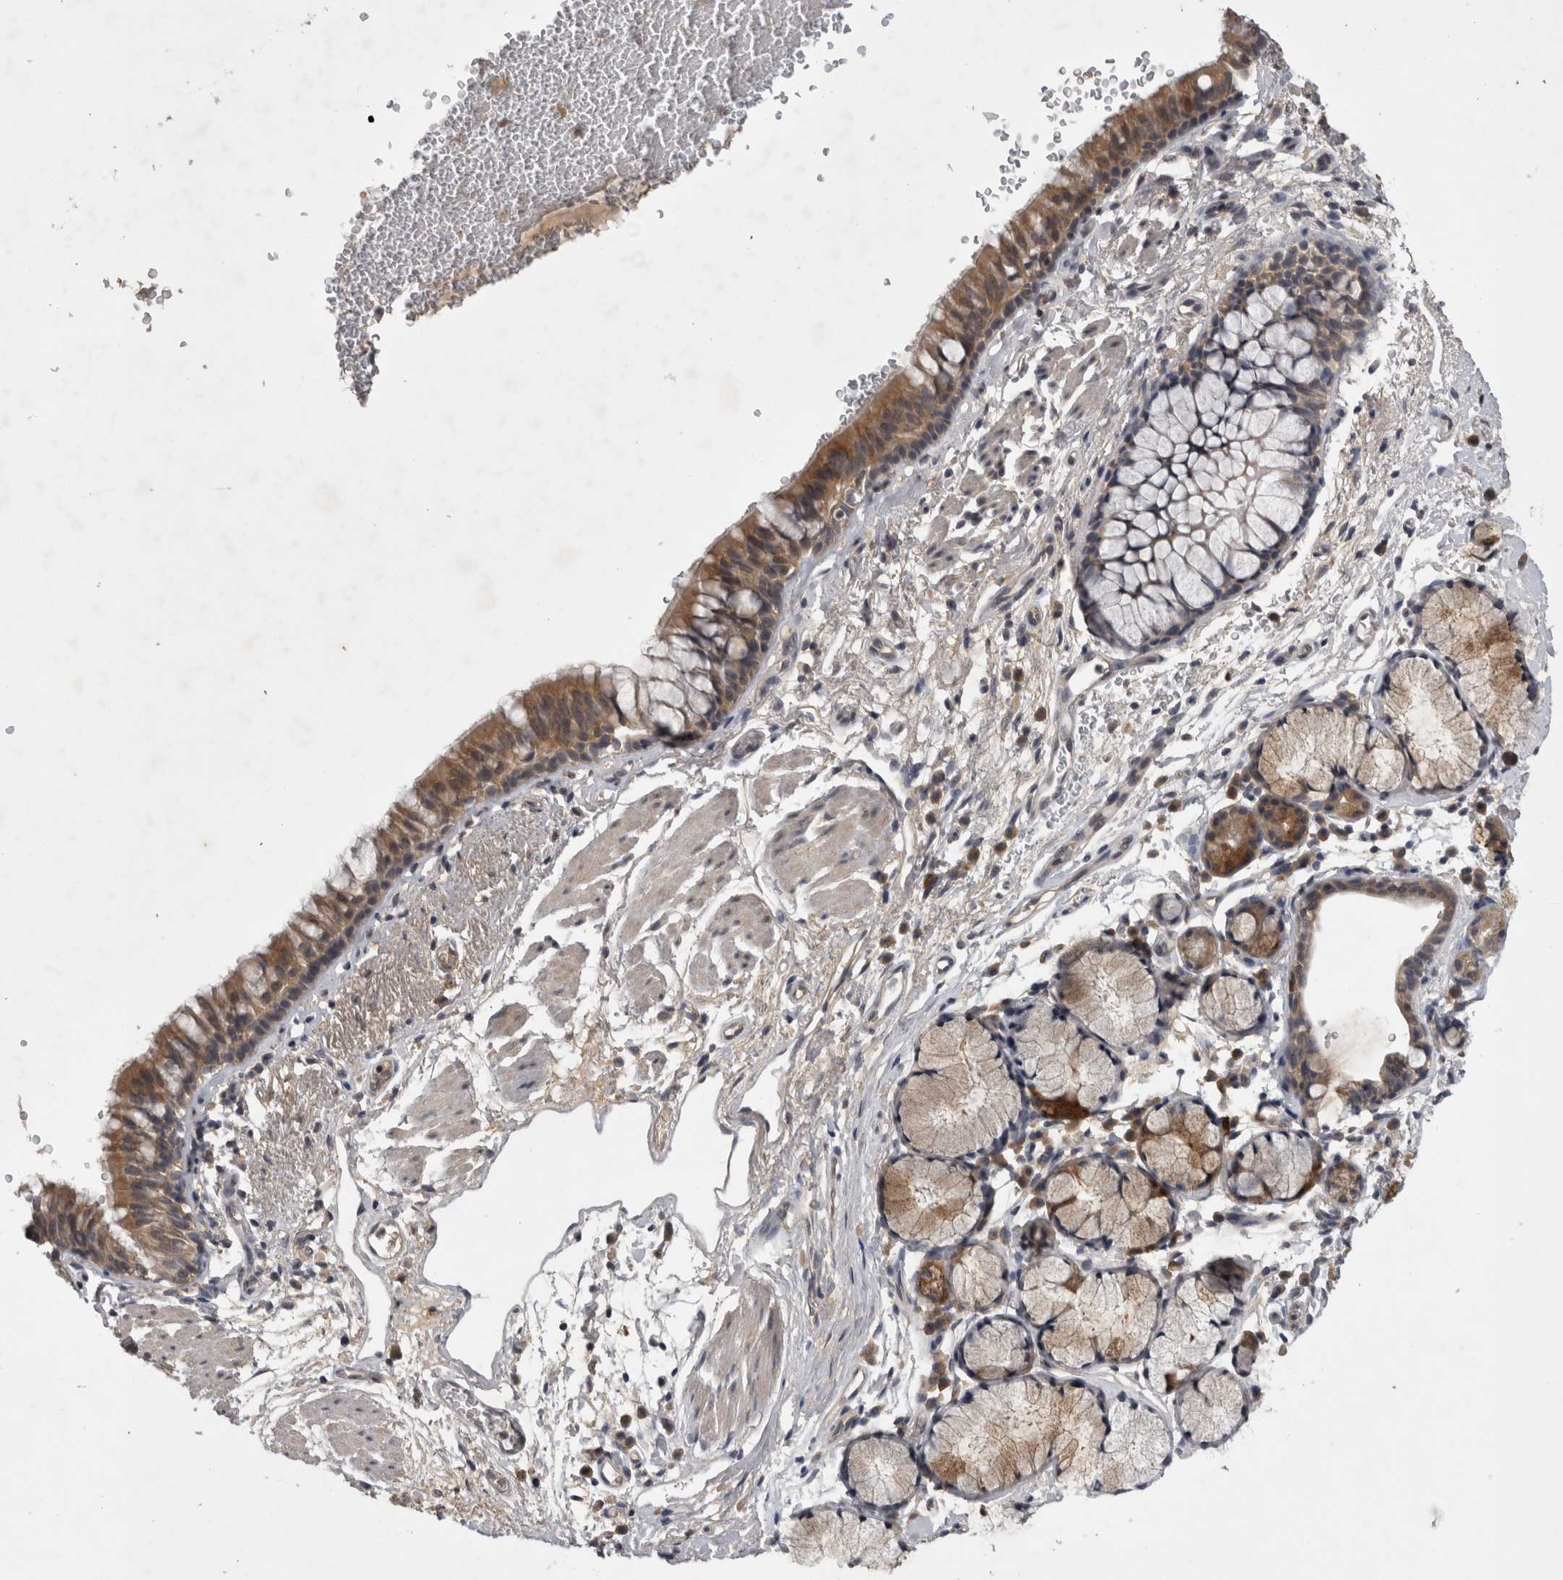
{"staining": {"intensity": "moderate", "quantity": ">75%", "location": "cytoplasmic/membranous"}, "tissue": "bronchus", "cell_type": "Respiratory epithelial cells", "image_type": "normal", "snomed": [{"axis": "morphology", "description": "Normal tissue, NOS"}, {"axis": "topography", "description": "Cartilage tissue"}, {"axis": "topography", "description": "Bronchus"}], "caption": "Immunohistochemistry of unremarkable bronchus displays medium levels of moderate cytoplasmic/membranous staining in about >75% of respiratory epithelial cells.", "gene": "ZNF114", "patient": {"sex": "female", "age": 53}}